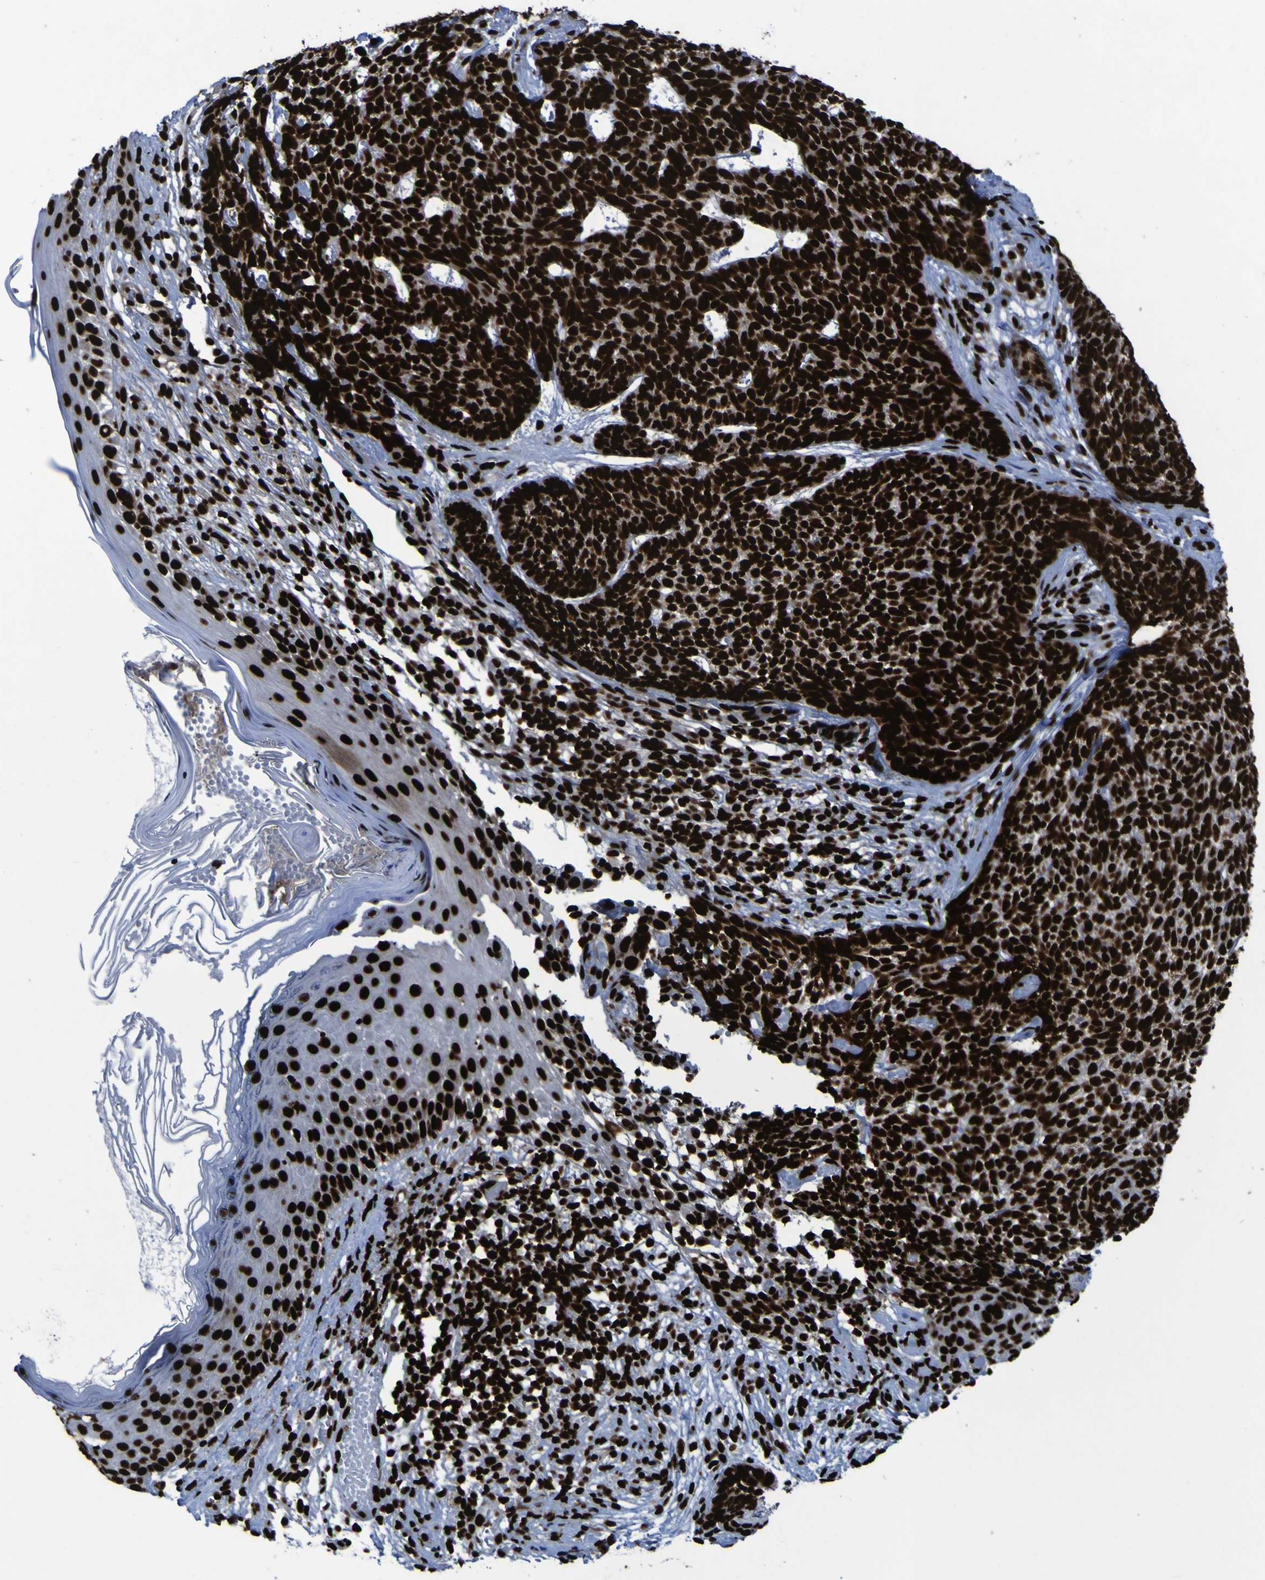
{"staining": {"intensity": "strong", "quantity": ">75%", "location": "nuclear"}, "tissue": "skin cancer", "cell_type": "Tumor cells", "image_type": "cancer", "snomed": [{"axis": "morphology", "description": "Basal cell carcinoma"}, {"axis": "topography", "description": "Skin"}], "caption": "Protein analysis of basal cell carcinoma (skin) tissue shows strong nuclear positivity in about >75% of tumor cells.", "gene": "NPM1", "patient": {"sex": "female", "age": 84}}